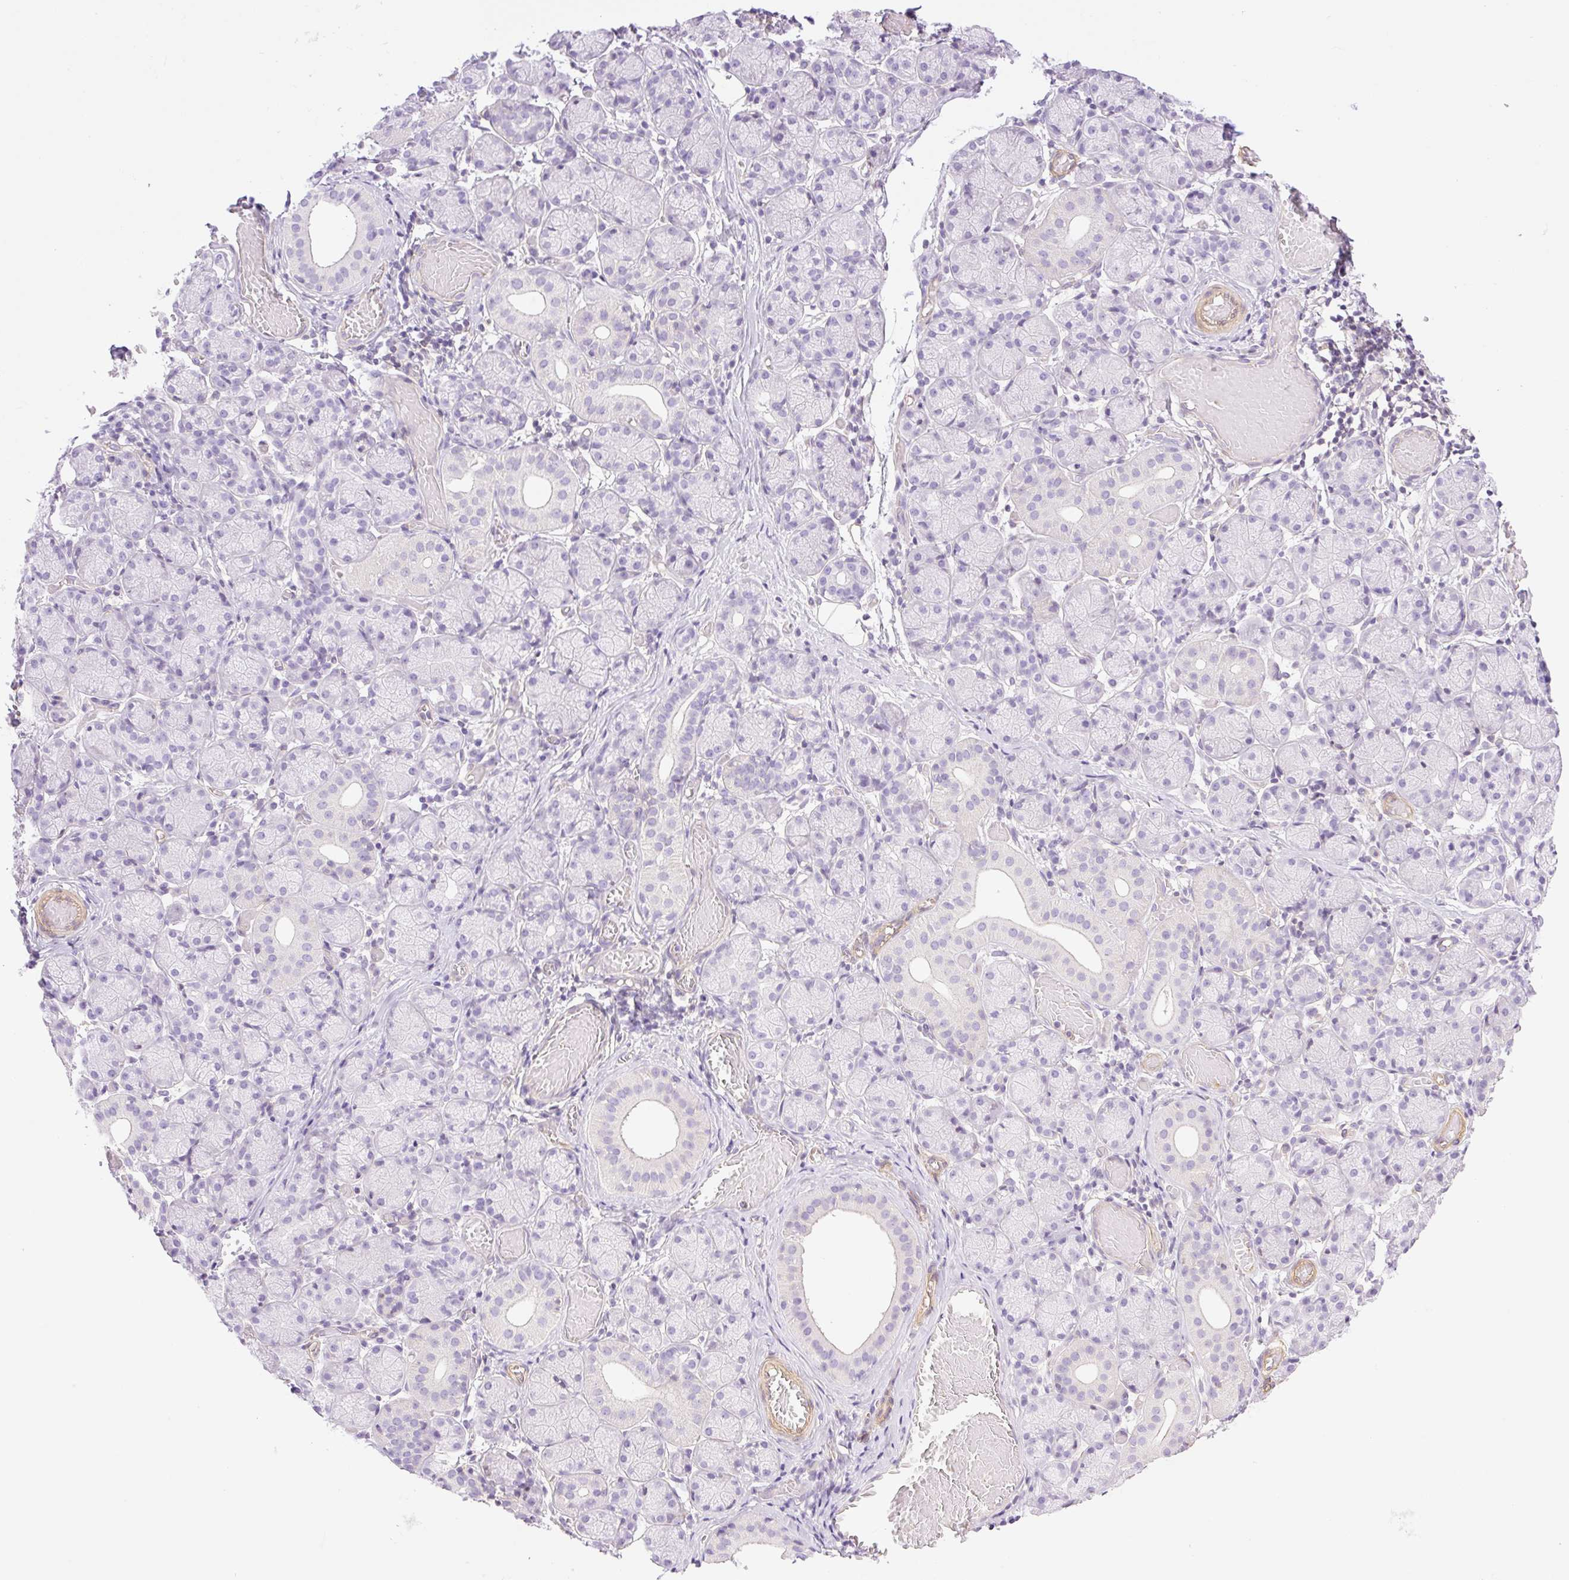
{"staining": {"intensity": "negative", "quantity": "none", "location": "none"}, "tissue": "salivary gland", "cell_type": "Glandular cells", "image_type": "normal", "snomed": [{"axis": "morphology", "description": "Normal tissue, NOS"}, {"axis": "topography", "description": "Salivary gland"}], "caption": "Salivary gland was stained to show a protein in brown. There is no significant staining in glandular cells. (DAB (3,3'-diaminobenzidine) immunohistochemistry visualized using brightfield microscopy, high magnification).", "gene": "EHD1", "patient": {"sex": "female", "age": 24}}